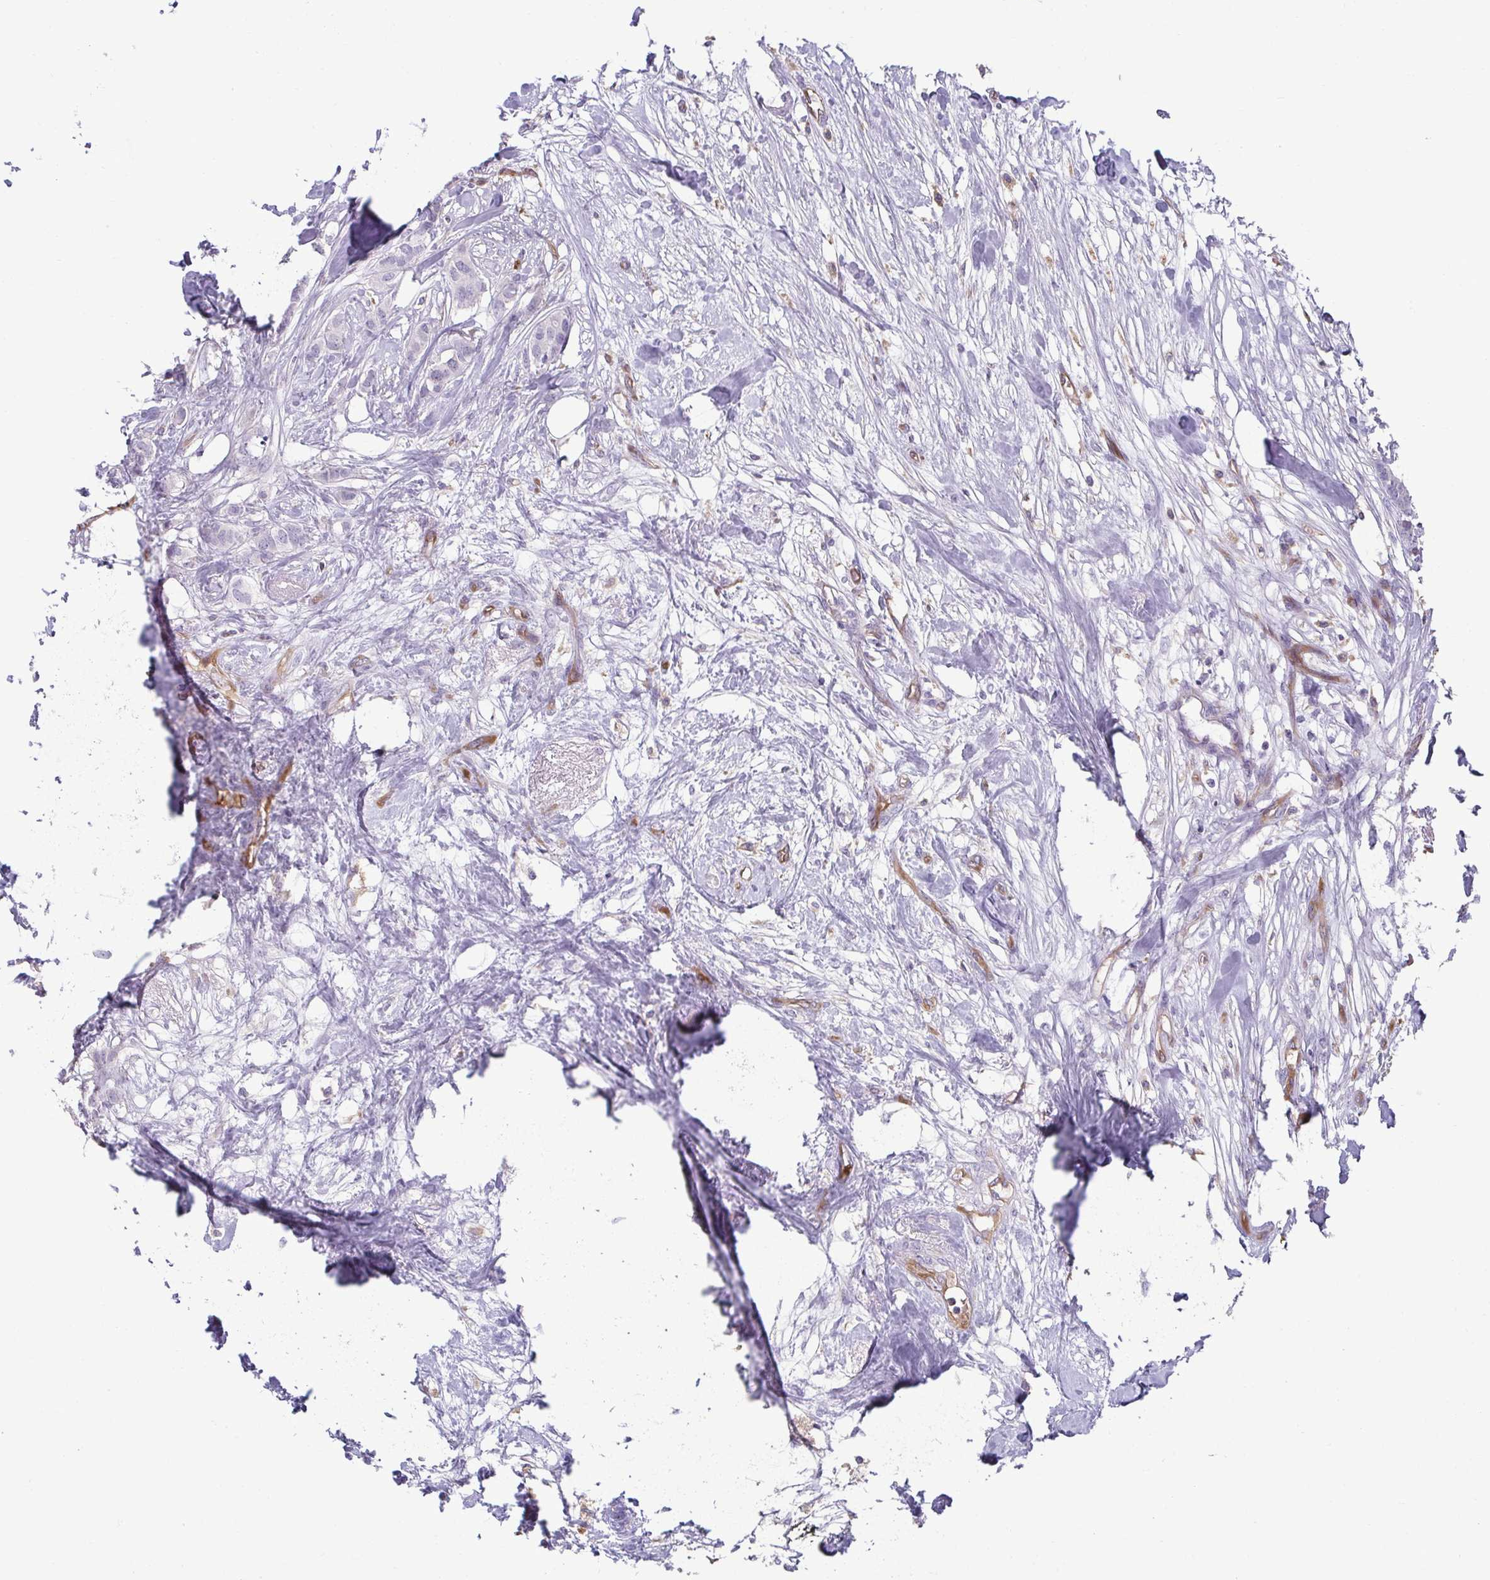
{"staining": {"intensity": "negative", "quantity": "none", "location": "none"}, "tissue": "breast cancer", "cell_type": "Tumor cells", "image_type": "cancer", "snomed": [{"axis": "morphology", "description": "Duct carcinoma"}, {"axis": "topography", "description": "Breast"}], "caption": "A high-resolution micrograph shows immunohistochemistry staining of breast intraductal carcinoma, which demonstrates no significant positivity in tumor cells.", "gene": "PDE2A", "patient": {"sex": "female", "age": 62}}